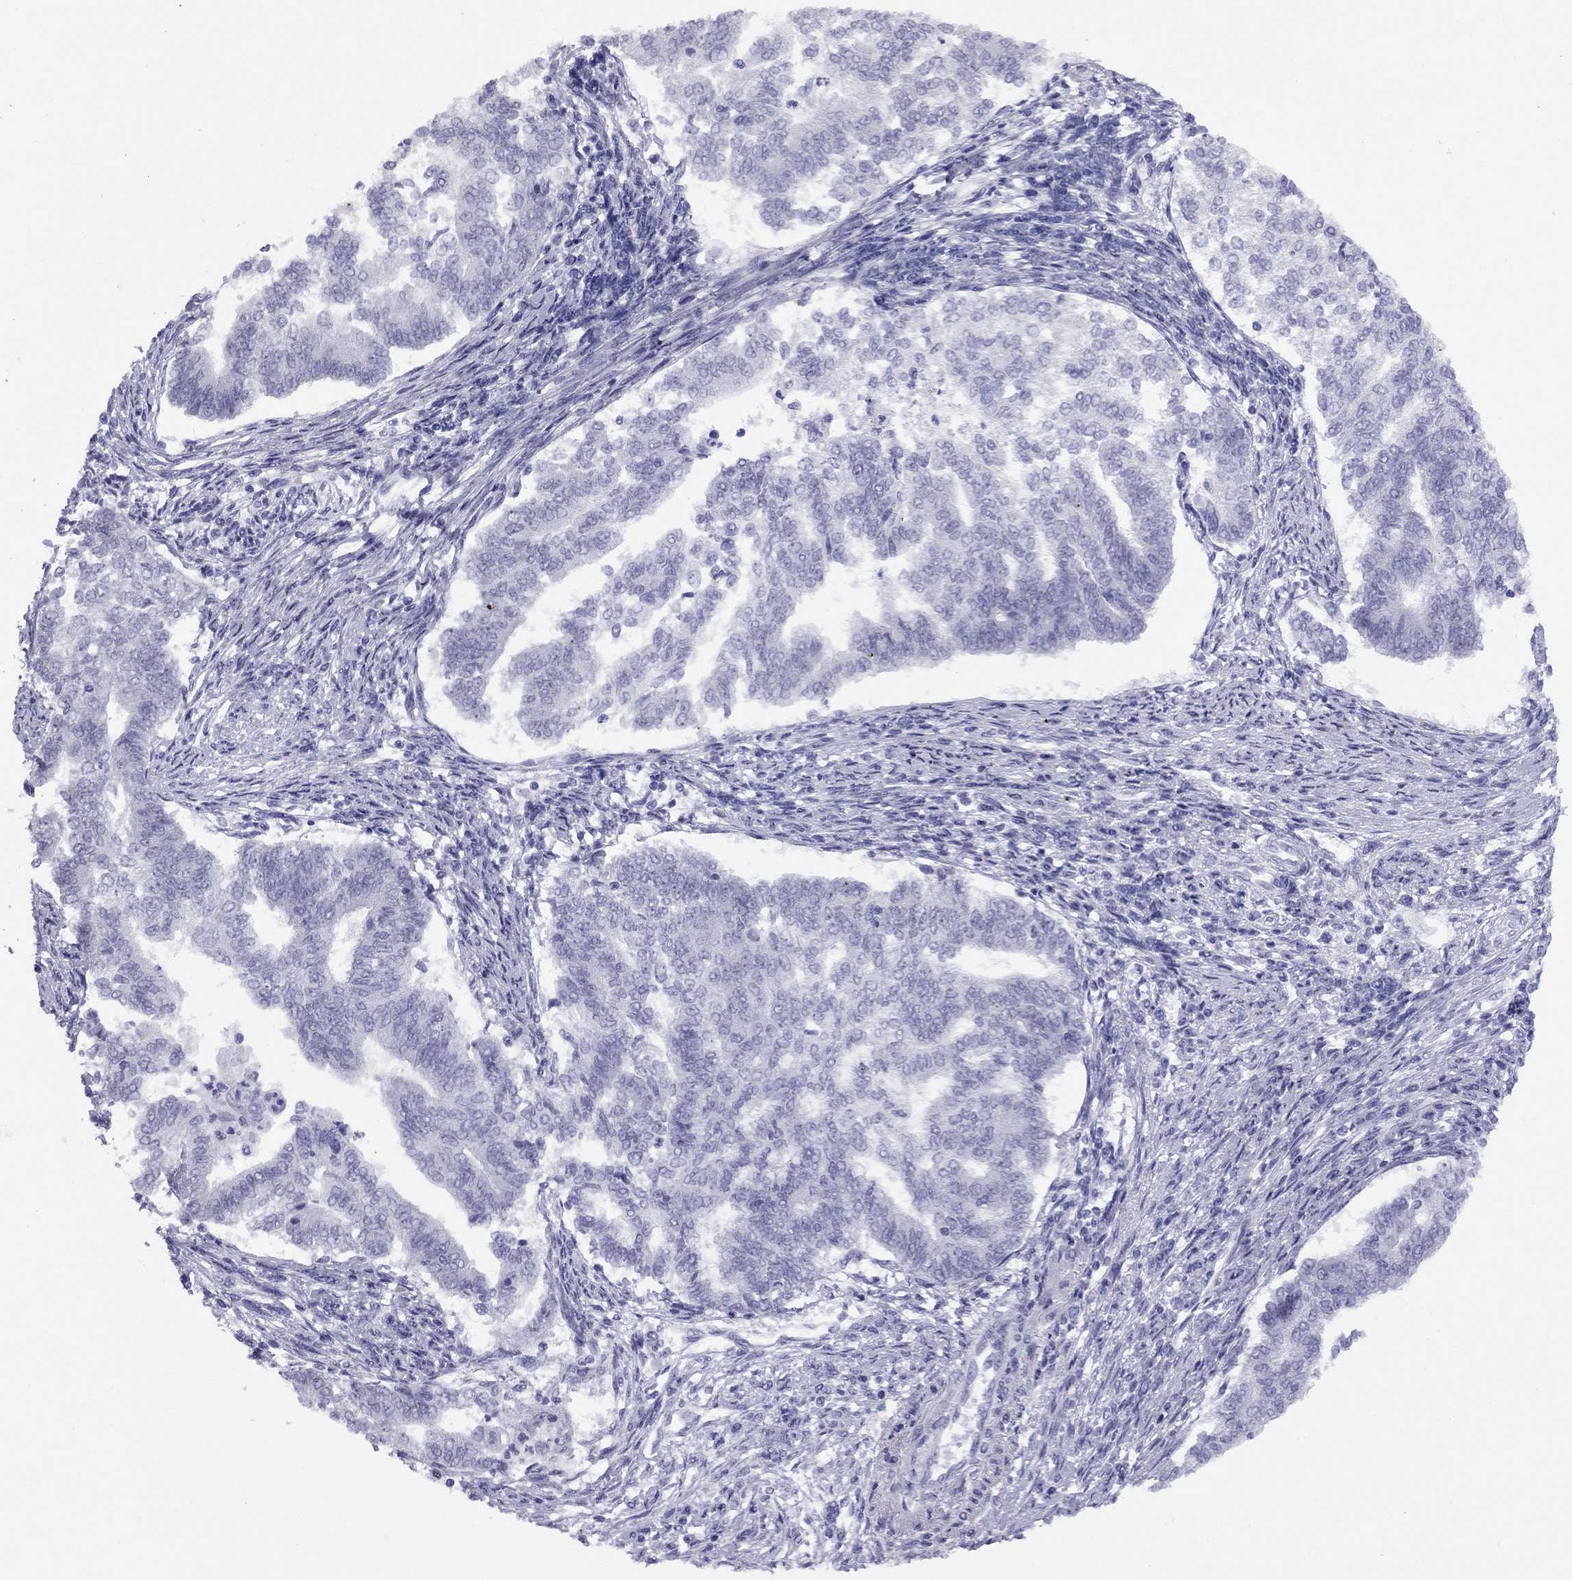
{"staining": {"intensity": "negative", "quantity": "none", "location": "none"}, "tissue": "endometrial cancer", "cell_type": "Tumor cells", "image_type": "cancer", "snomed": [{"axis": "morphology", "description": "Adenocarcinoma, NOS"}, {"axis": "topography", "description": "Endometrium"}], "caption": "Immunohistochemistry (IHC) micrograph of neoplastic tissue: endometrial adenocarcinoma stained with DAB shows no significant protein staining in tumor cells. (Brightfield microscopy of DAB immunohistochemistry (IHC) at high magnification).", "gene": "LYAR", "patient": {"sex": "female", "age": 65}}